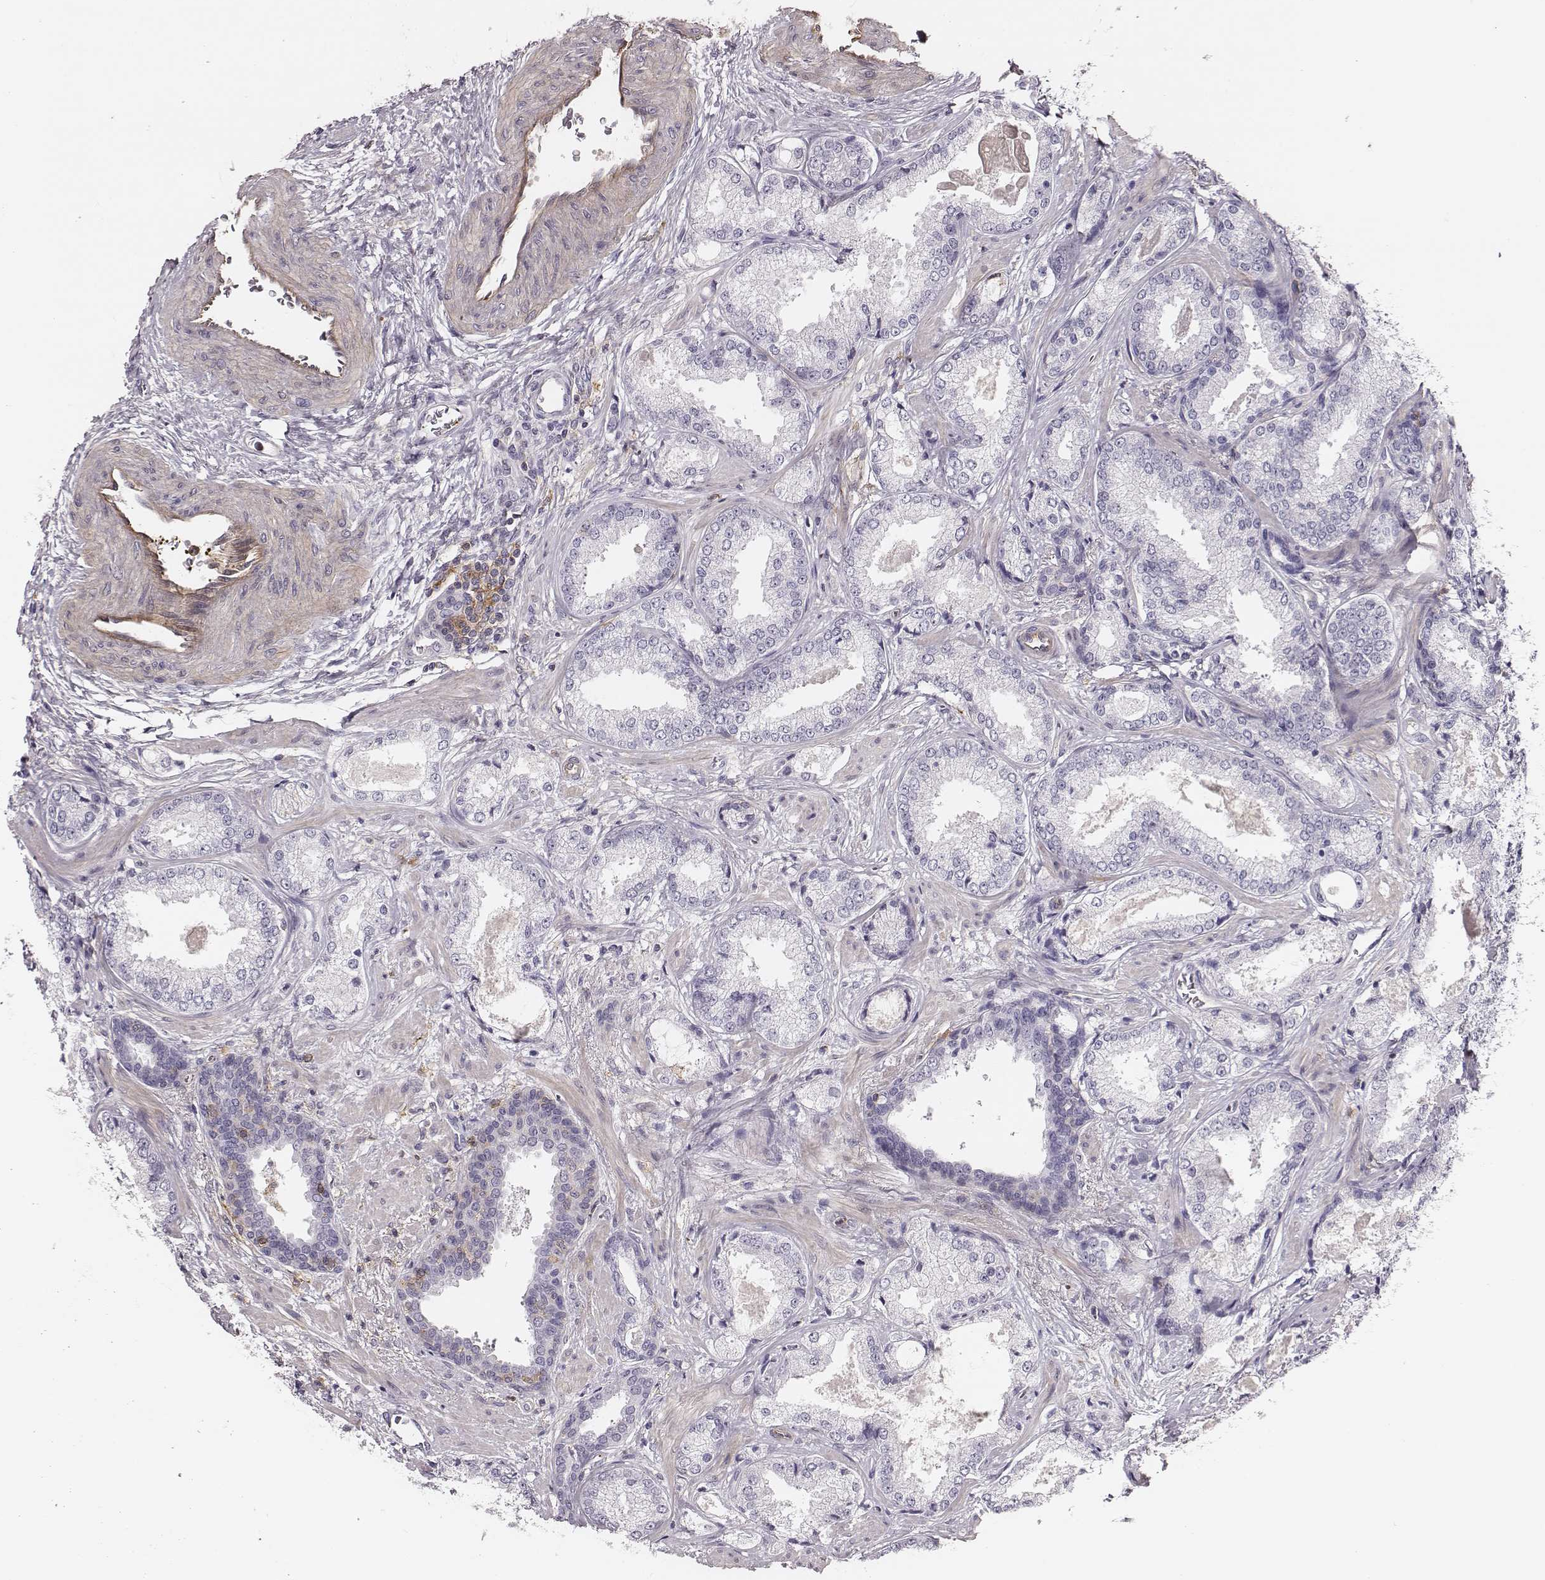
{"staining": {"intensity": "negative", "quantity": "none", "location": "none"}, "tissue": "prostate cancer", "cell_type": "Tumor cells", "image_type": "cancer", "snomed": [{"axis": "morphology", "description": "Adenocarcinoma, Low grade"}, {"axis": "topography", "description": "Prostate"}], "caption": "Immunohistochemistry (IHC) of human prostate adenocarcinoma (low-grade) displays no expression in tumor cells.", "gene": "ZYX", "patient": {"sex": "male", "age": 56}}